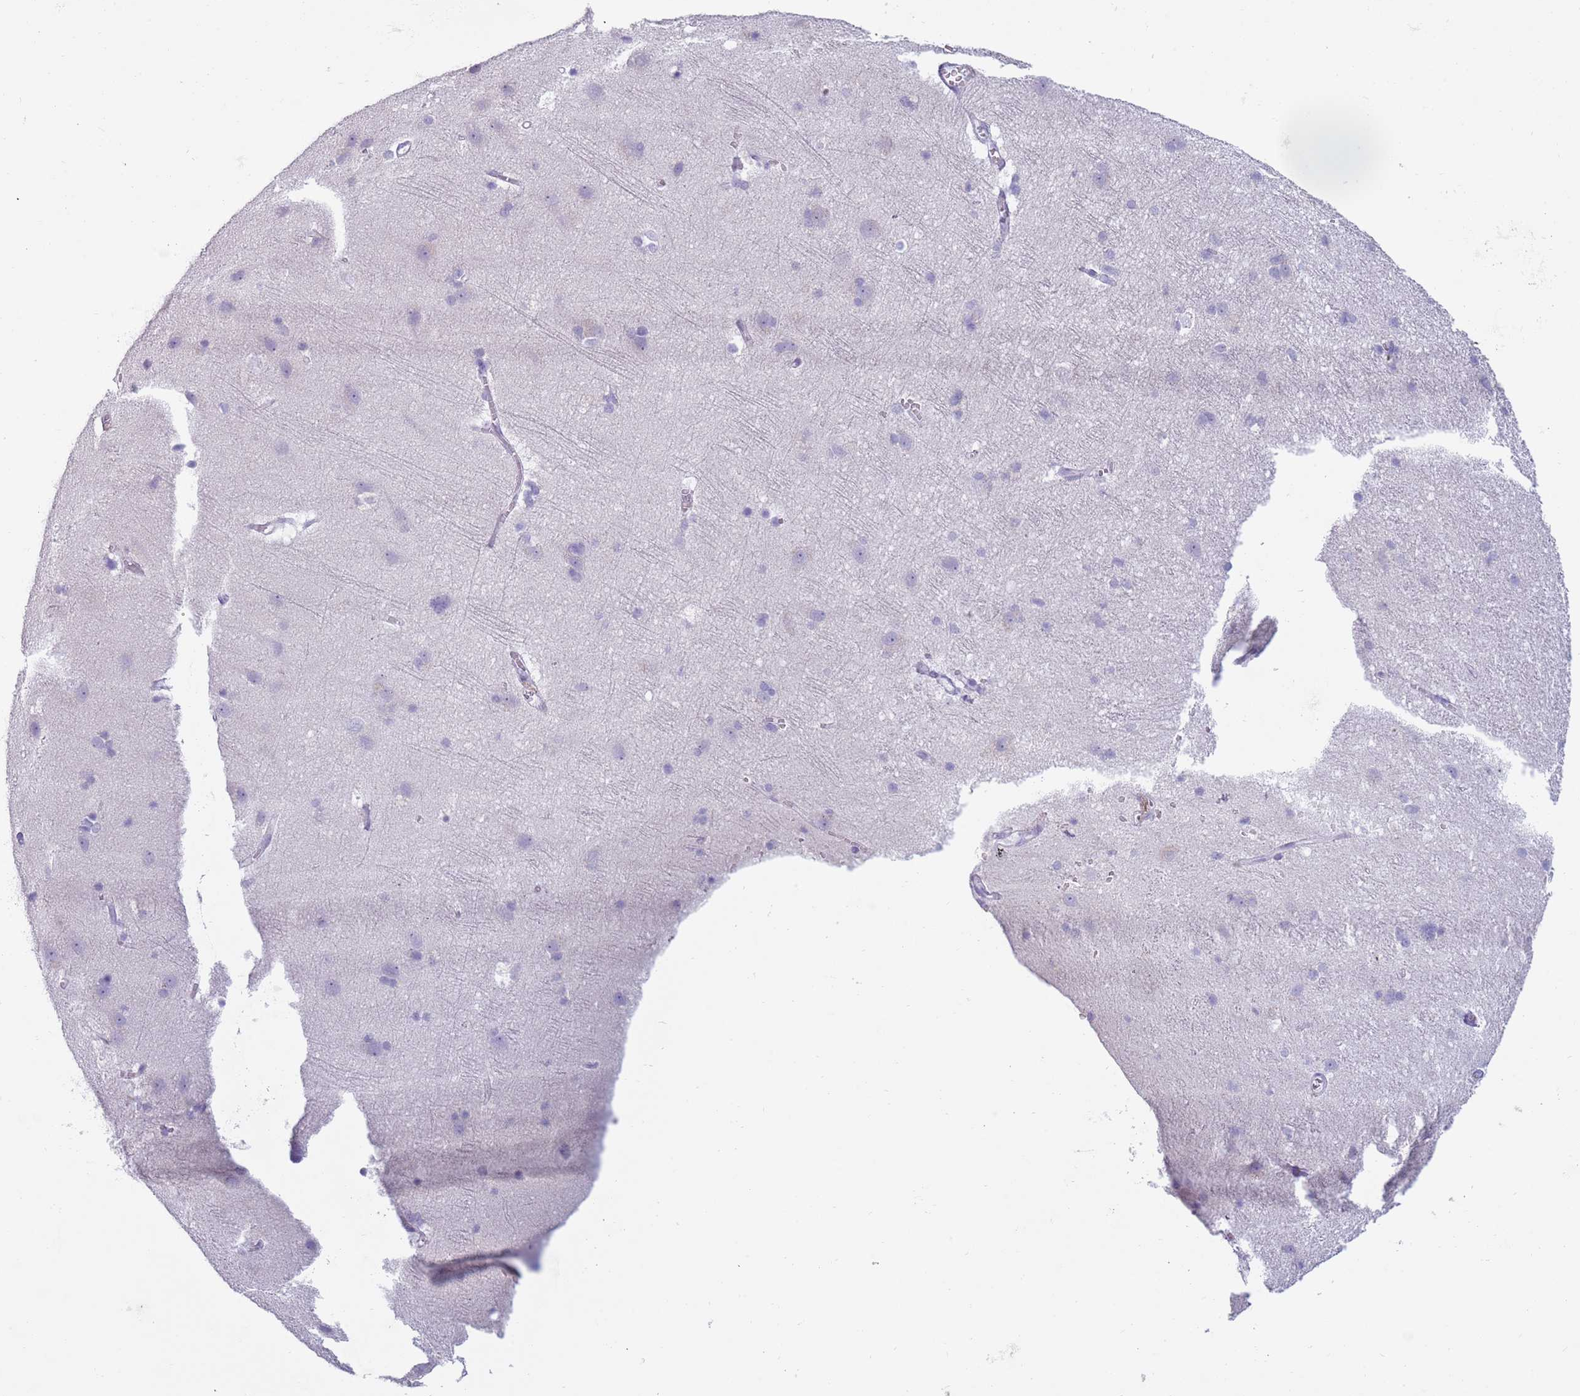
{"staining": {"intensity": "negative", "quantity": "none", "location": "none"}, "tissue": "cerebral cortex", "cell_type": "Endothelial cells", "image_type": "normal", "snomed": [{"axis": "morphology", "description": "Normal tissue, NOS"}, {"axis": "topography", "description": "Cerebral cortex"}], "caption": "The micrograph exhibits no staining of endothelial cells in unremarkable cerebral cortex. The staining is performed using DAB (3,3'-diaminobenzidine) brown chromogen with nuclei counter-stained in using hematoxylin.", "gene": "NWD2", "patient": {"sex": "male", "age": 54}}